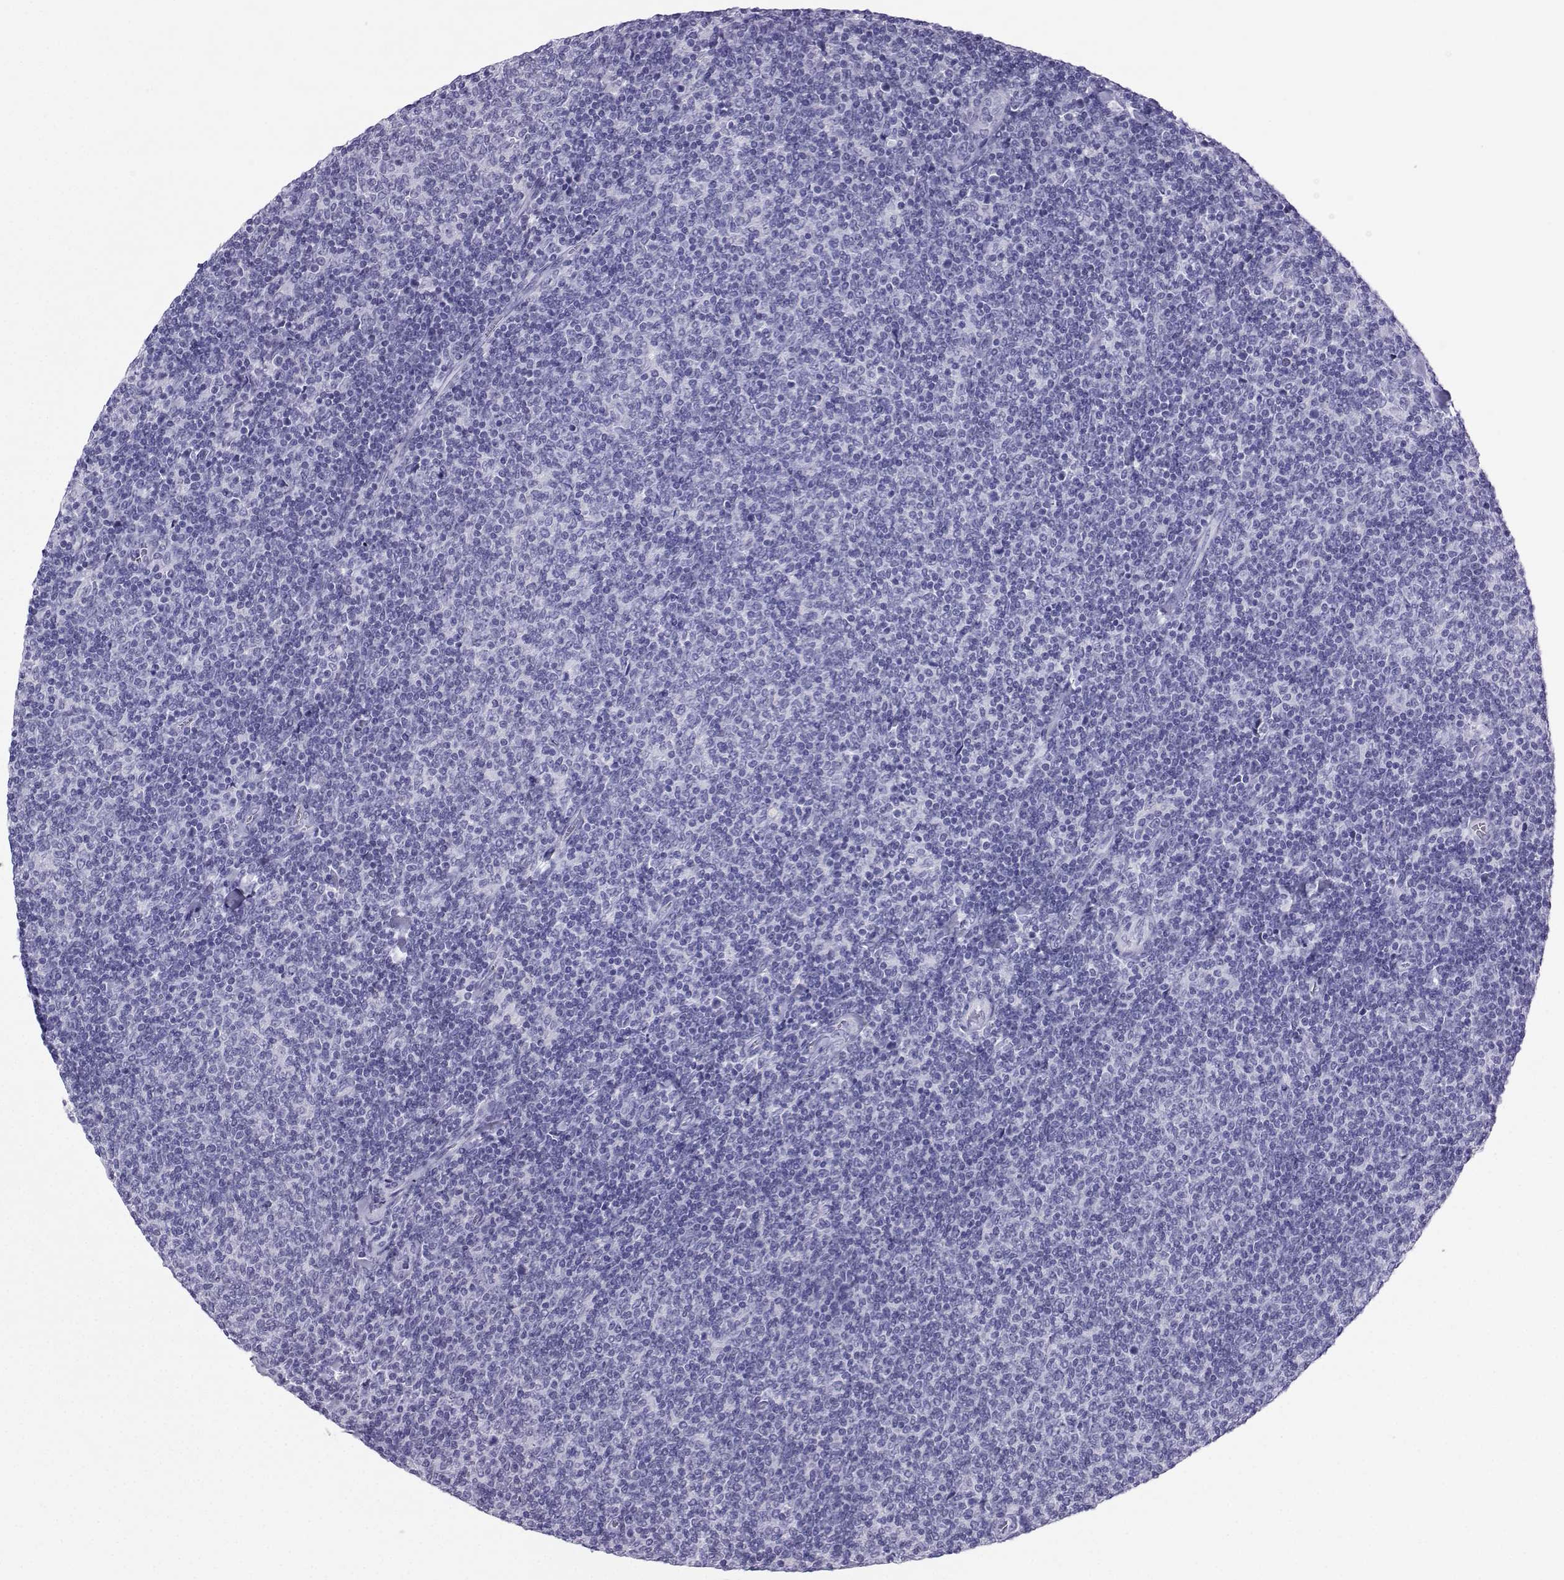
{"staining": {"intensity": "negative", "quantity": "none", "location": "none"}, "tissue": "lymphoma", "cell_type": "Tumor cells", "image_type": "cancer", "snomed": [{"axis": "morphology", "description": "Malignant lymphoma, non-Hodgkin's type, Low grade"}, {"axis": "topography", "description": "Lymph node"}], "caption": "High magnification brightfield microscopy of low-grade malignant lymphoma, non-Hodgkin's type stained with DAB (brown) and counterstained with hematoxylin (blue): tumor cells show no significant staining.", "gene": "LORICRIN", "patient": {"sex": "male", "age": 52}}